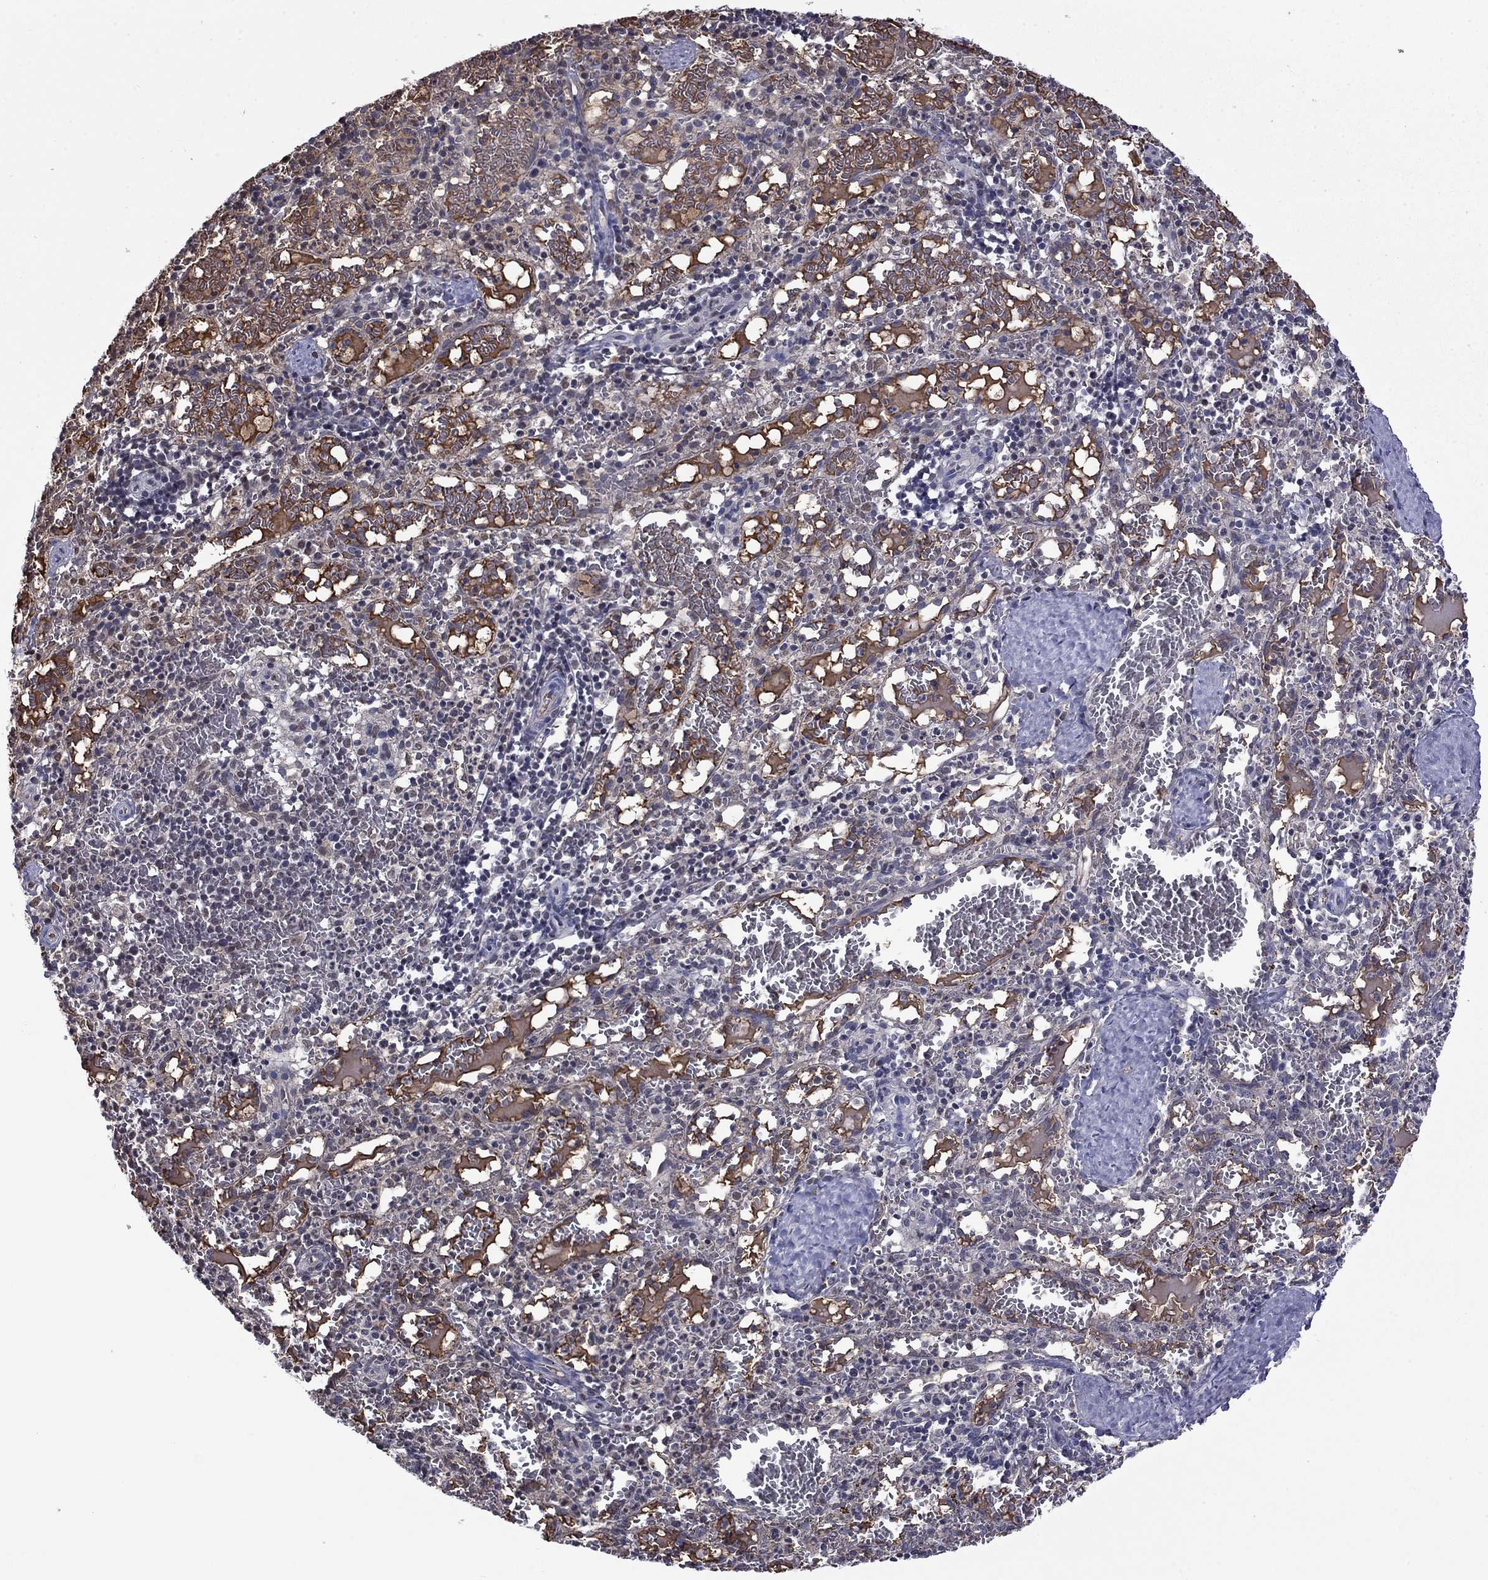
{"staining": {"intensity": "negative", "quantity": "none", "location": "none"}, "tissue": "spleen", "cell_type": "Cells in red pulp", "image_type": "normal", "snomed": [{"axis": "morphology", "description": "Normal tissue, NOS"}, {"axis": "topography", "description": "Spleen"}], "caption": "The micrograph shows no staining of cells in red pulp in unremarkable spleen. The staining was performed using DAB (3,3'-diaminobenzidine) to visualize the protein expression in brown, while the nuclei were stained in blue with hematoxylin (Magnification: 20x).", "gene": "APOA2", "patient": {"sex": "male", "age": 11}}